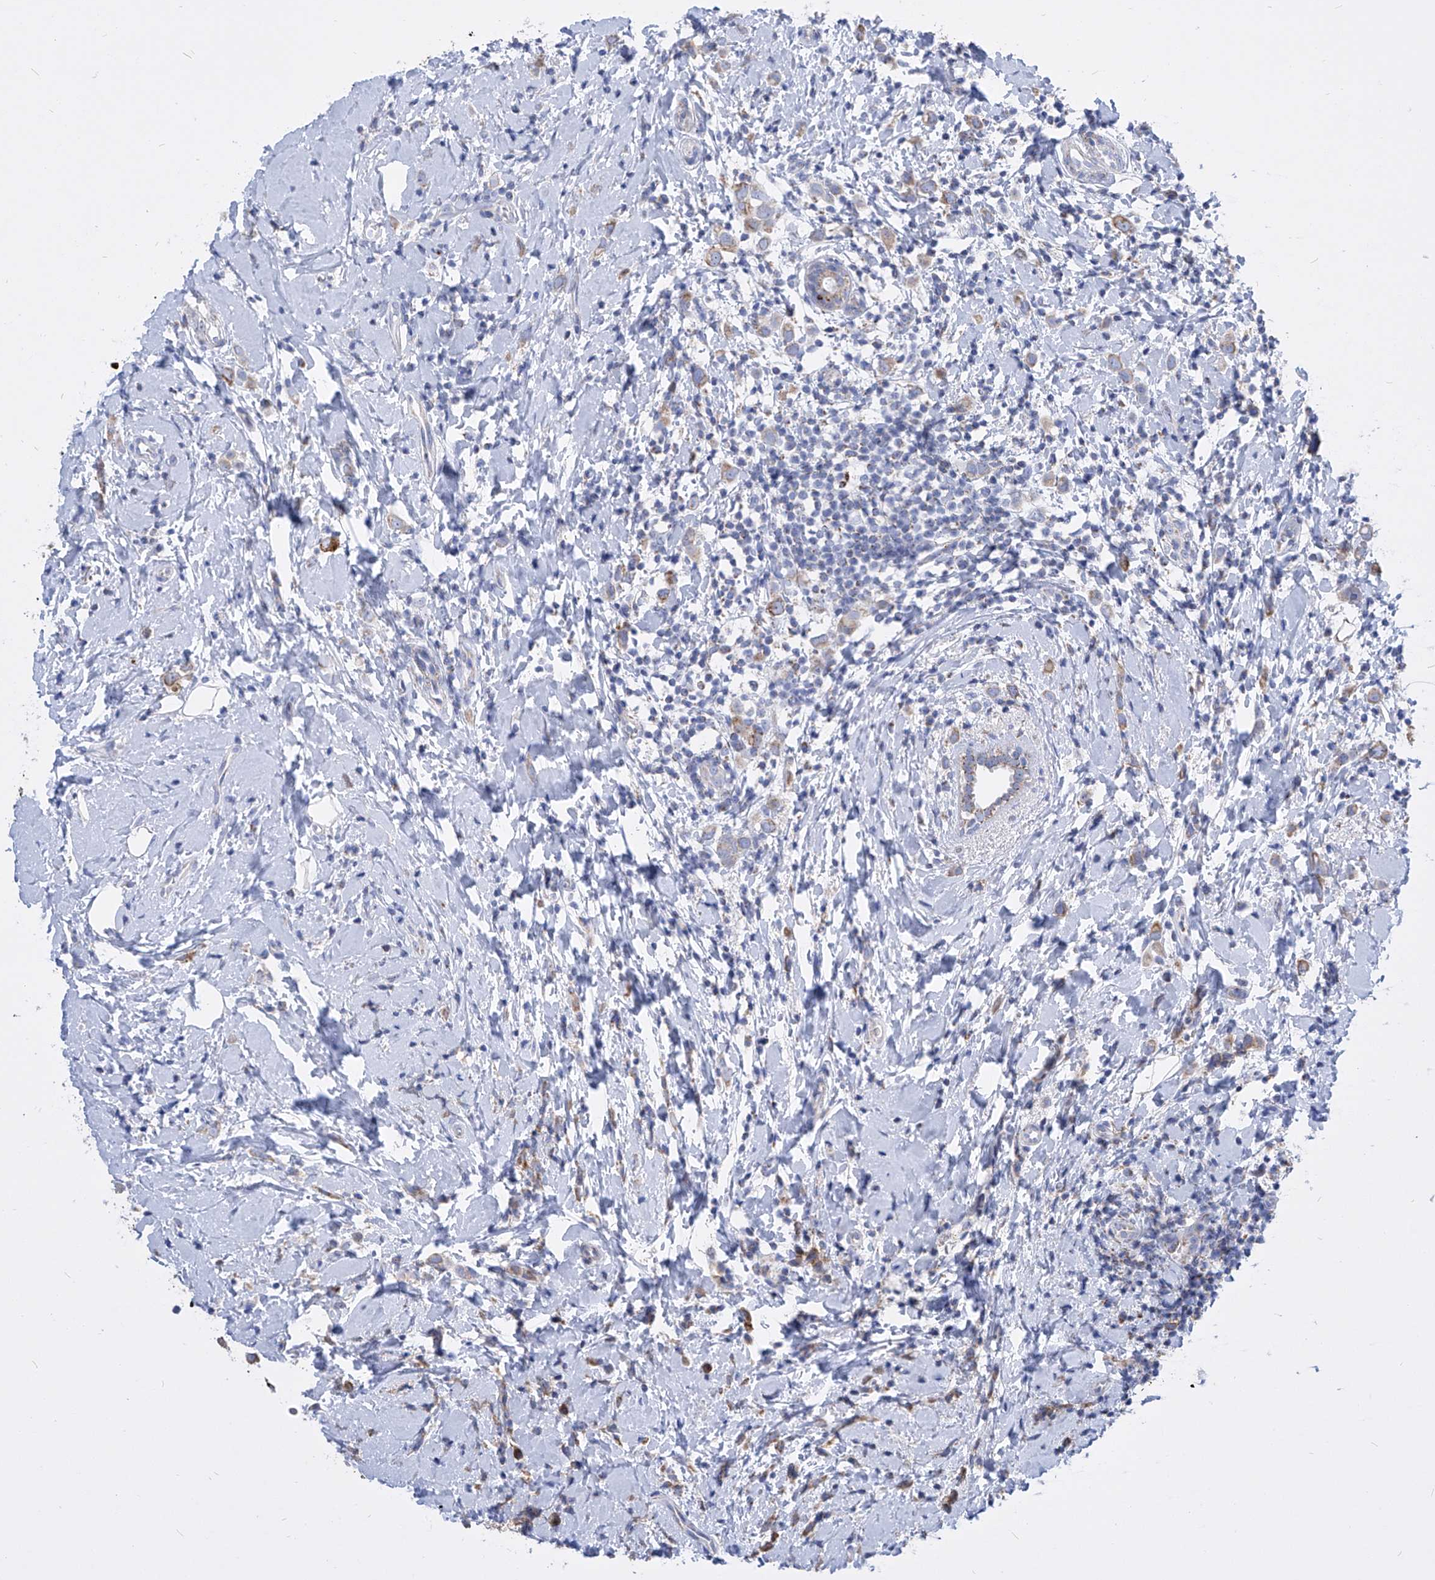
{"staining": {"intensity": "weak", "quantity": "25%-75%", "location": "cytoplasmic/membranous"}, "tissue": "breast cancer", "cell_type": "Tumor cells", "image_type": "cancer", "snomed": [{"axis": "morphology", "description": "Lobular carcinoma"}, {"axis": "topography", "description": "Breast"}], "caption": "This image exhibits IHC staining of breast cancer (lobular carcinoma), with low weak cytoplasmic/membranous expression in about 25%-75% of tumor cells.", "gene": "COQ3", "patient": {"sex": "female", "age": 47}}